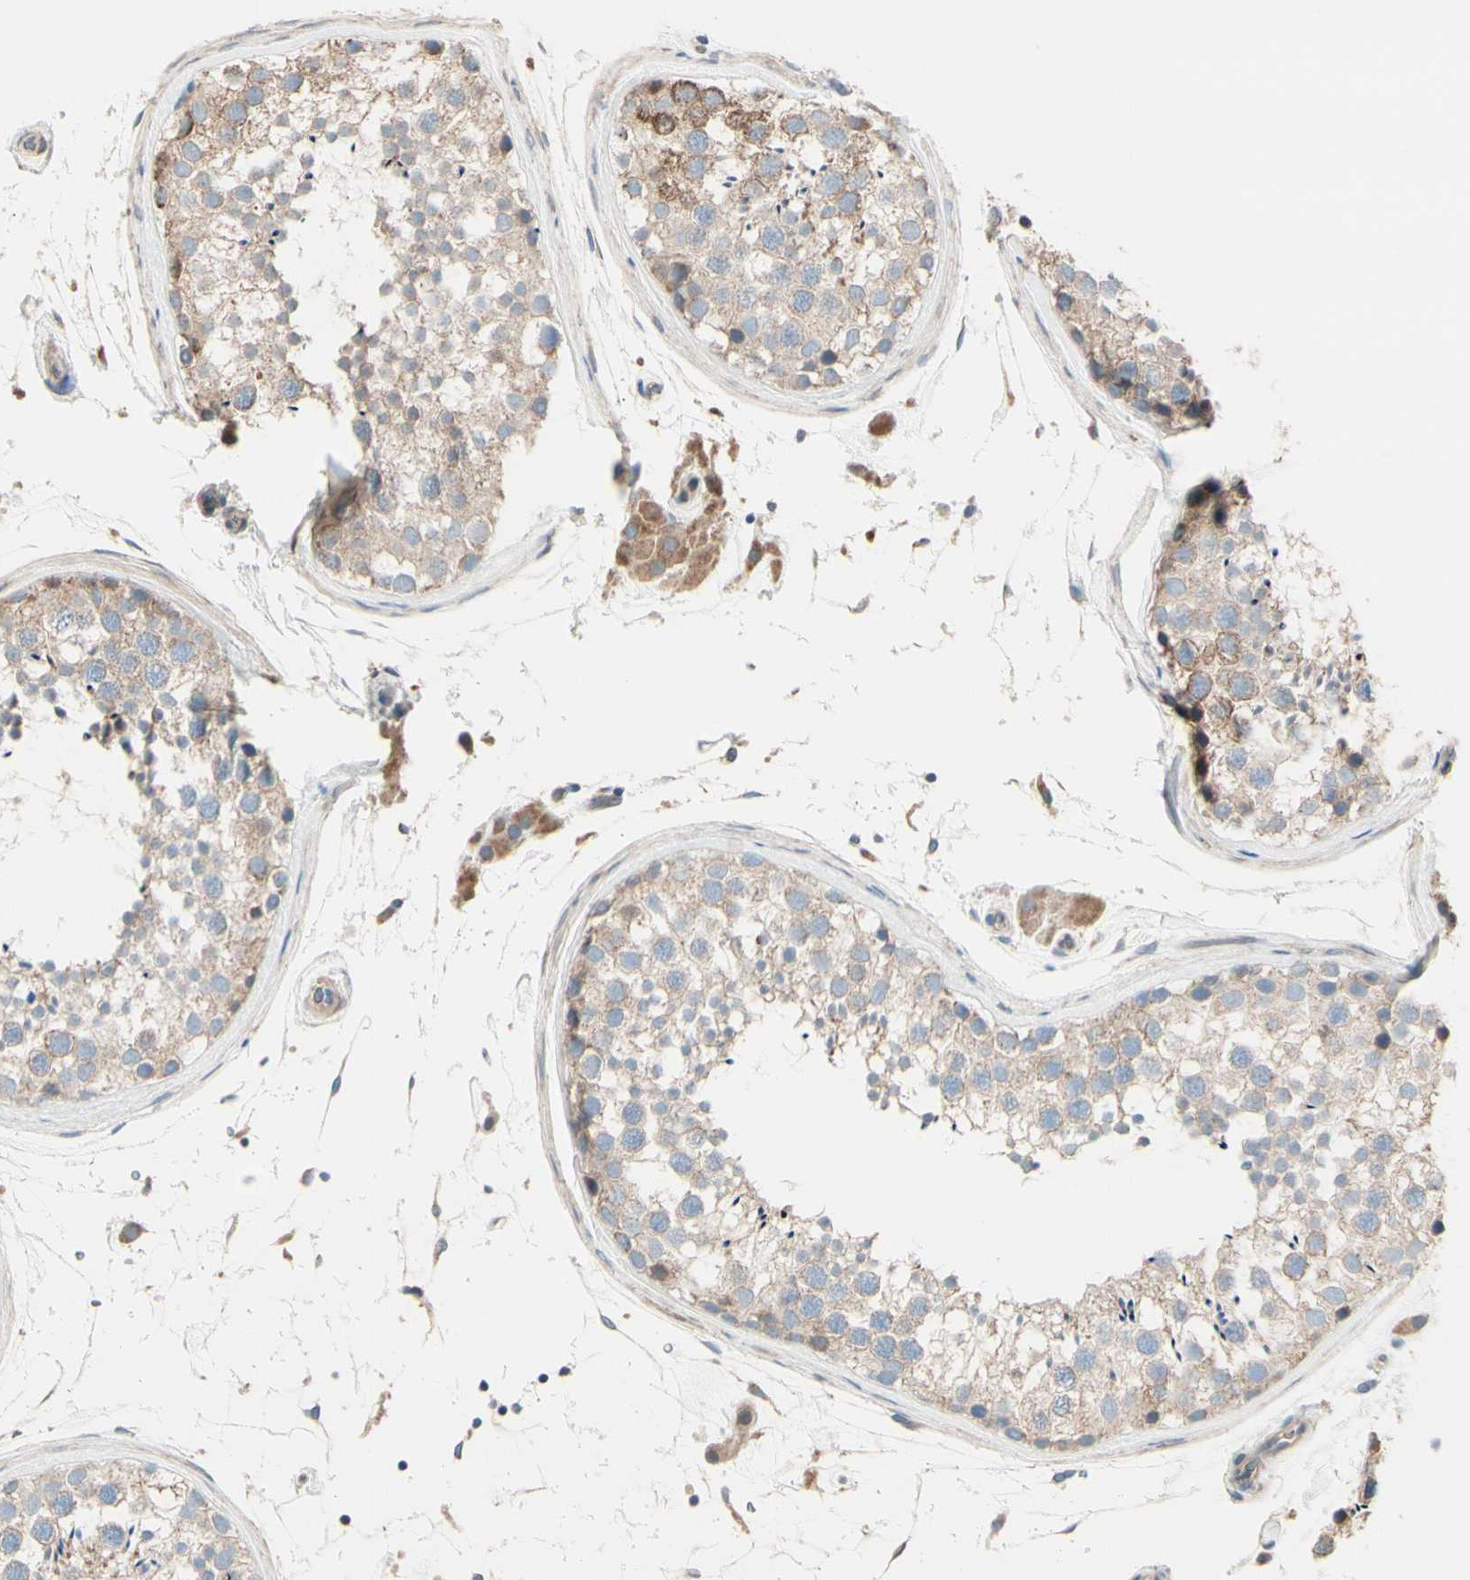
{"staining": {"intensity": "weak", "quantity": ">75%", "location": "cytoplasmic/membranous"}, "tissue": "testis", "cell_type": "Cells in seminiferous ducts", "image_type": "normal", "snomed": [{"axis": "morphology", "description": "Normal tissue, NOS"}, {"axis": "topography", "description": "Testis"}], "caption": "Weak cytoplasmic/membranous protein staining is appreciated in about >75% of cells in seminiferous ducts in testis. (Brightfield microscopy of DAB IHC at high magnification).", "gene": "EPHA3", "patient": {"sex": "male", "age": 46}}